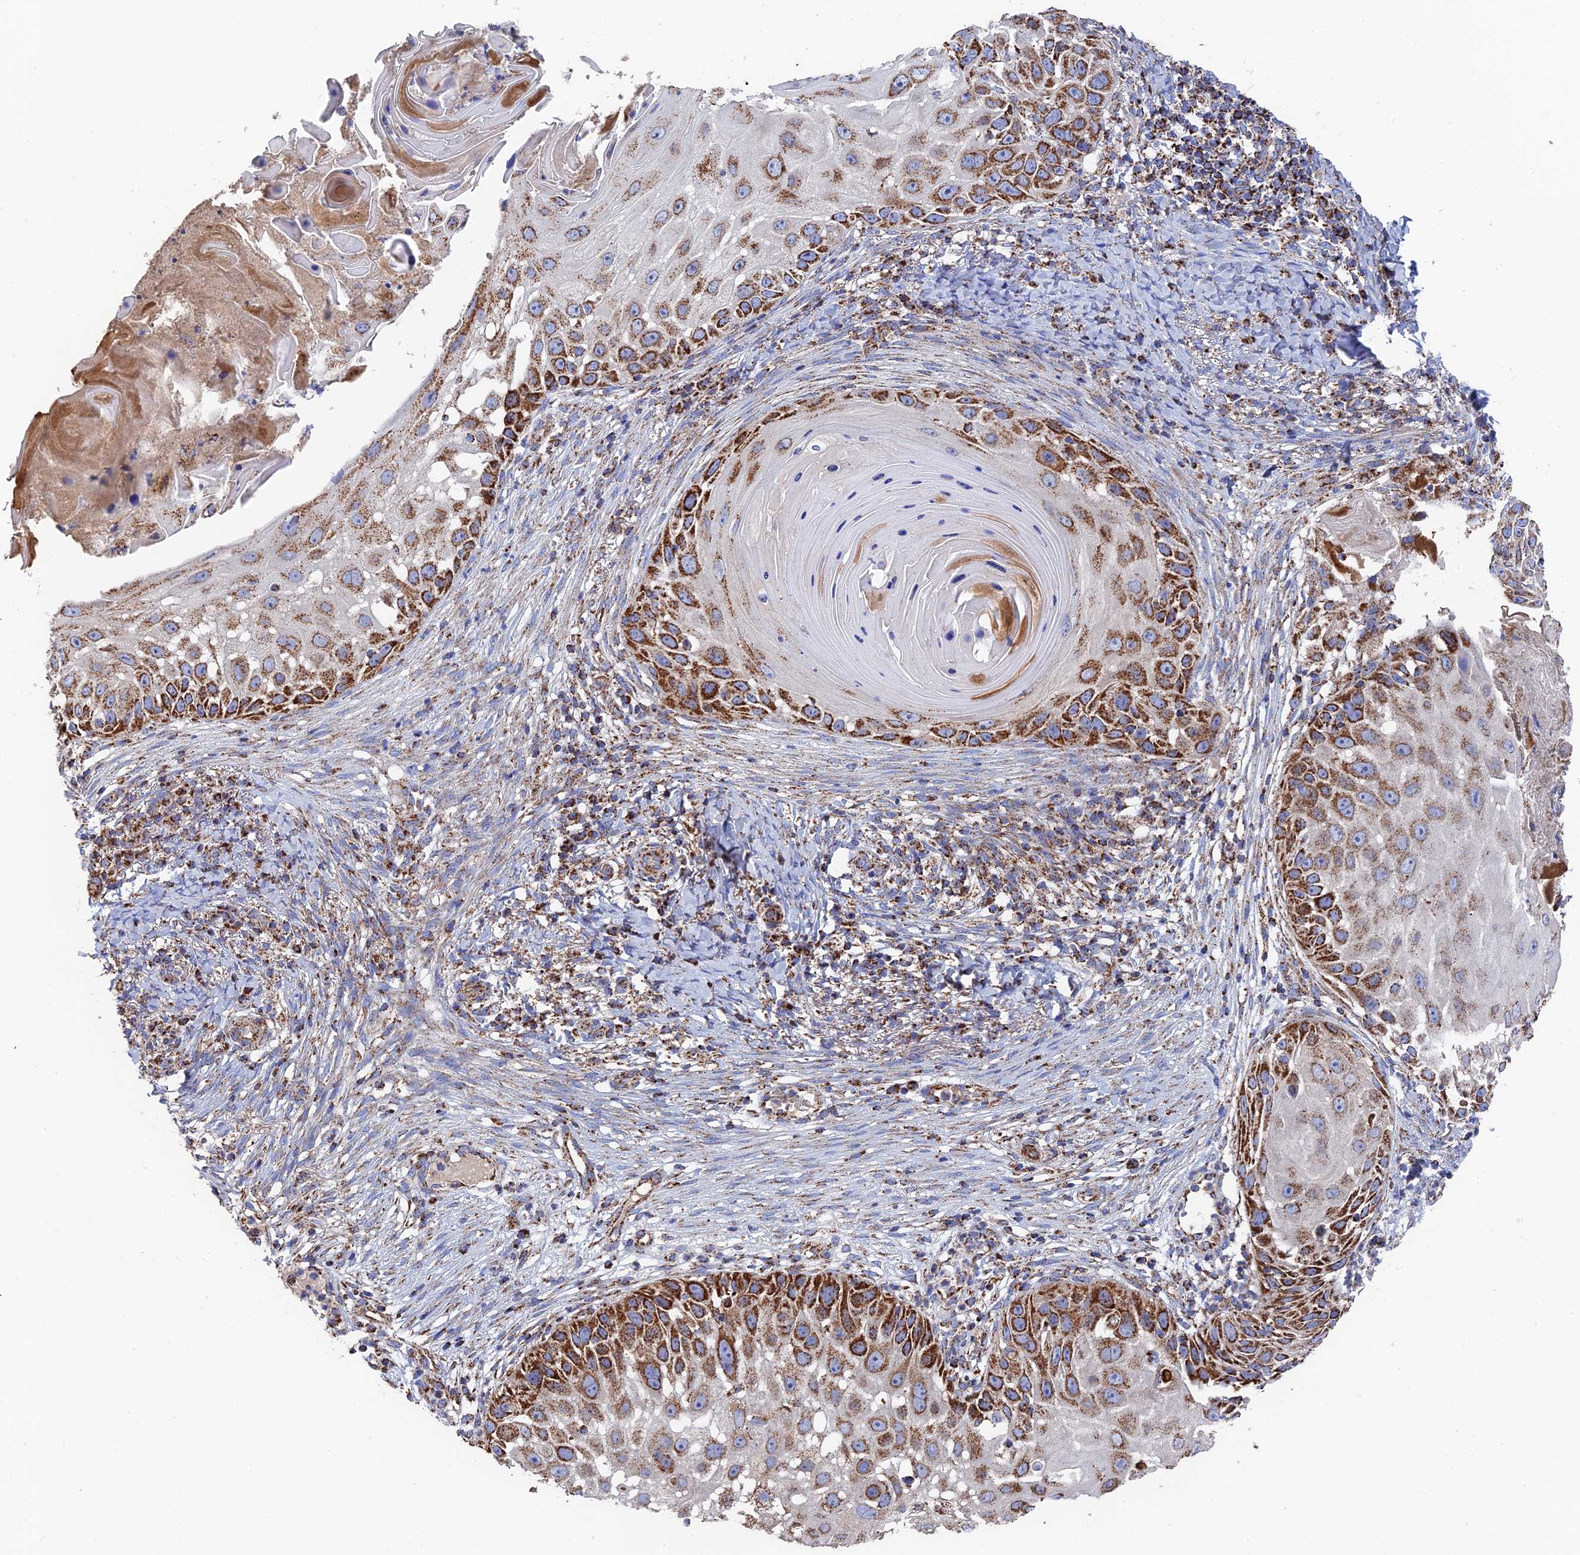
{"staining": {"intensity": "strong", "quantity": ">75%", "location": "cytoplasmic/membranous"}, "tissue": "skin cancer", "cell_type": "Tumor cells", "image_type": "cancer", "snomed": [{"axis": "morphology", "description": "Squamous cell carcinoma, NOS"}, {"axis": "topography", "description": "Skin"}], "caption": "Protein staining of skin squamous cell carcinoma tissue exhibits strong cytoplasmic/membranous positivity in about >75% of tumor cells.", "gene": "HAUS8", "patient": {"sex": "female", "age": 44}}